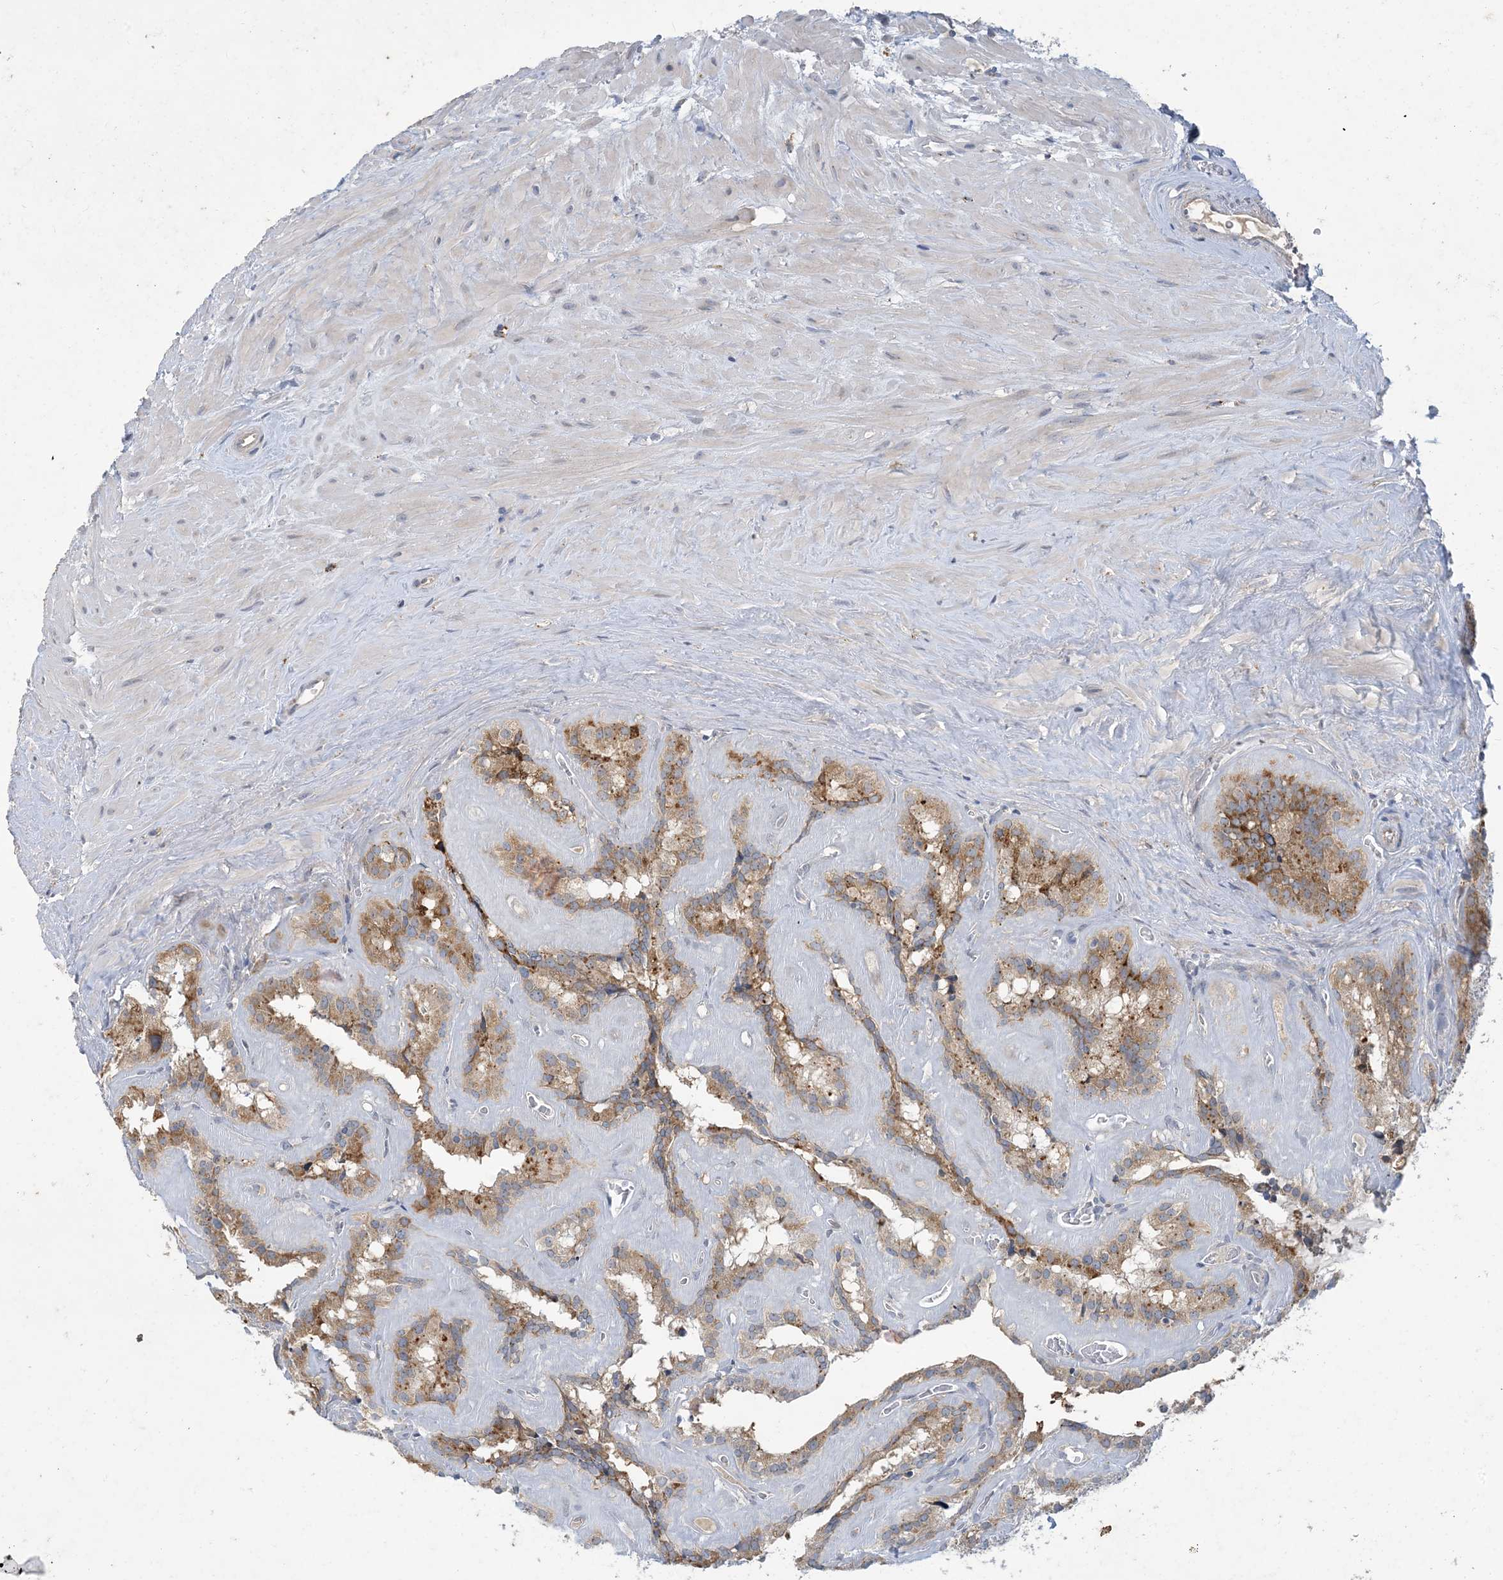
{"staining": {"intensity": "moderate", "quantity": ">75%", "location": "cytoplasmic/membranous"}, "tissue": "seminal vesicle", "cell_type": "Glandular cells", "image_type": "normal", "snomed": [{"axis": "morphology", "description": "Normal tissue, NOS"}, {"axis": "topography", "description": "Prostate"}, {"axis": "topography", "description": "Seminal veicle"}], "caption": "Immunohistochemical staining of normal human seminal vesicle reveals medium levels of moderate cytoplasmic/membranous expression in about >75% of glandular cells.", "gene": "MRPS18A", "patient": {"sex": "male", "age": 59}}